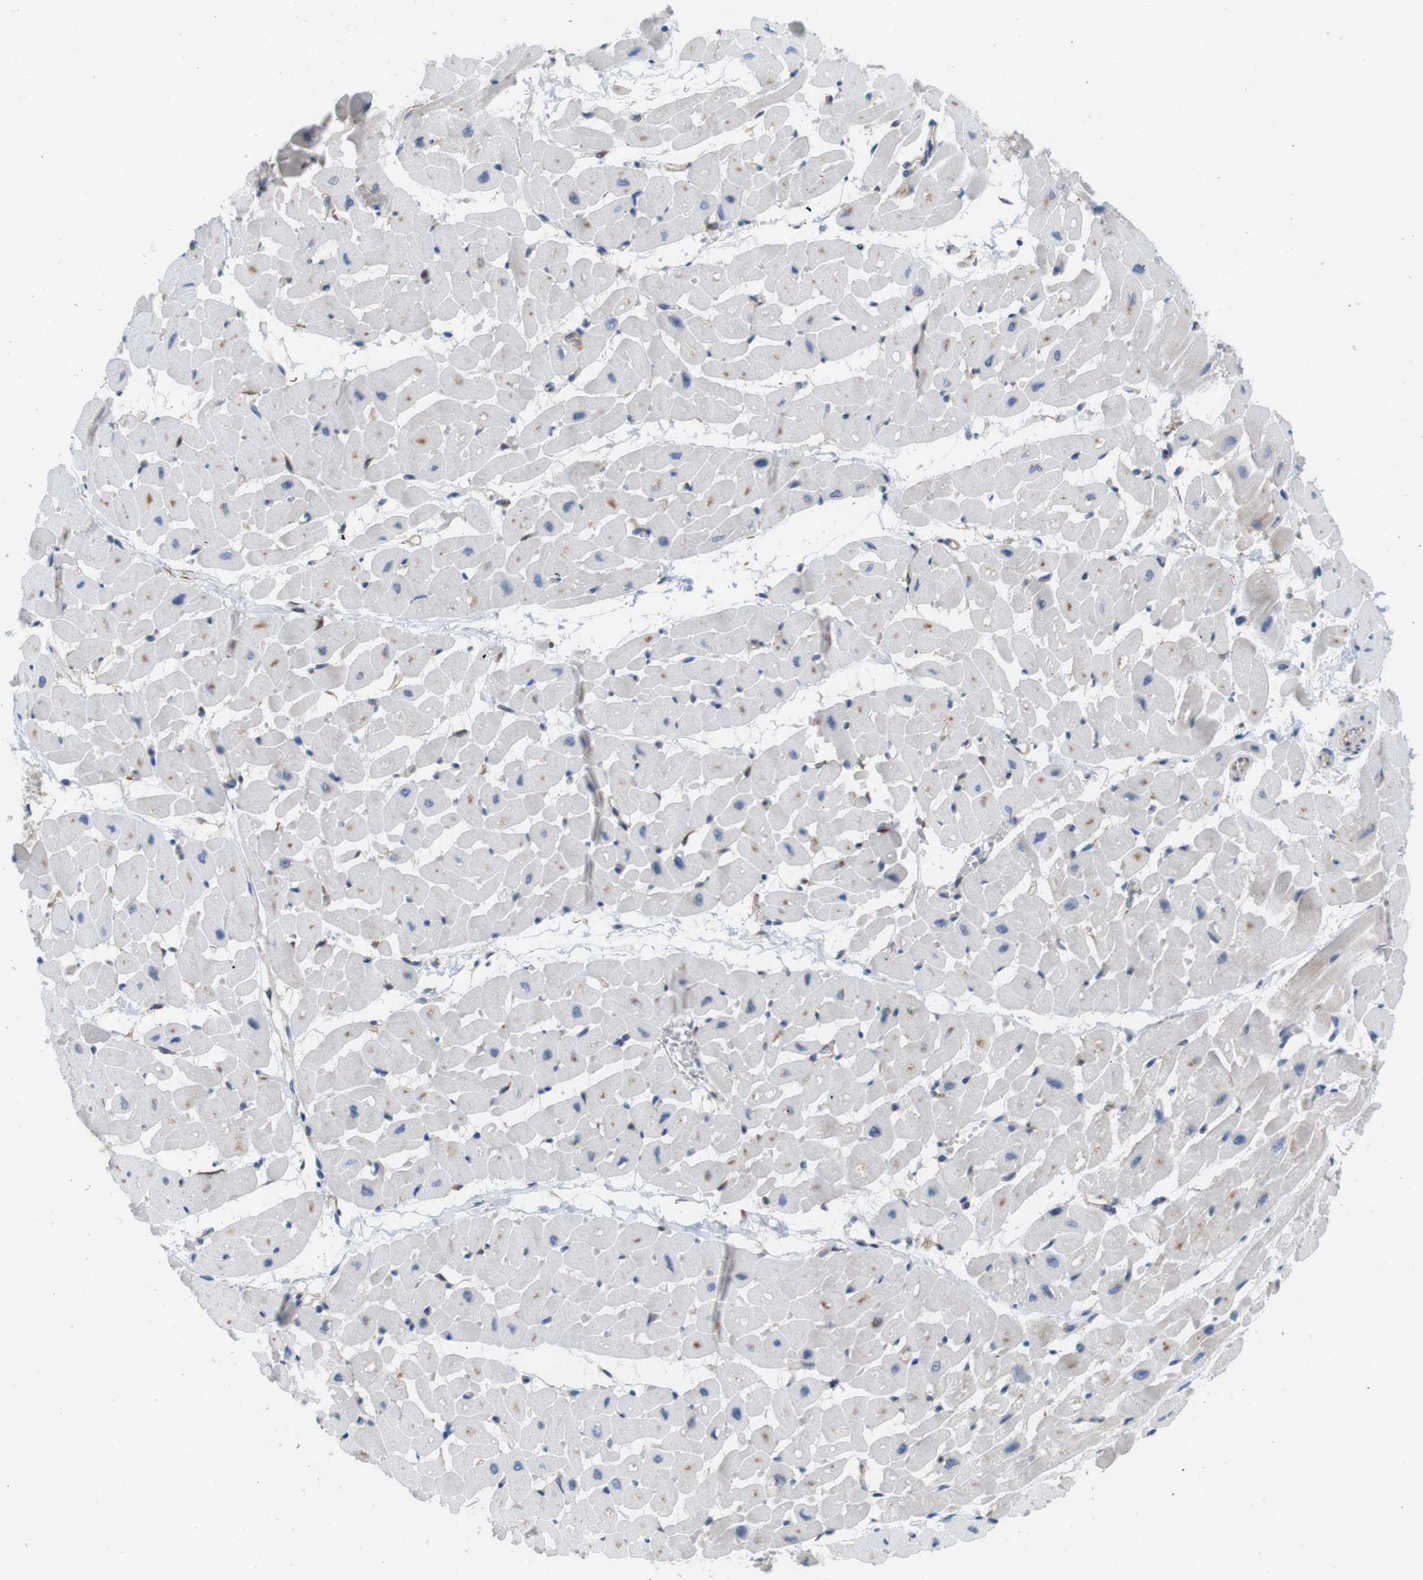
{"staining": {"intensity": "moderate", "quantity": "25%-75%", "location": "cytoplasmic/membranous"}, "tissue": "heart muscle", "cell_type": "Cardiomyocytes", "image_type": "normal", "snomed": [{"axis": "morphology", "description": "Normal tissue, NOS"}, {"axis": "topography", "description": "Heart"}], "caption": "Protein analysis of normal heart muscle shows moderate cytoplasmic/membranous positivity in approximately 25%-75% of cardiomyocytes.", "gene": "DCLK1", "patient": {"sex": "male", "age": 45}}